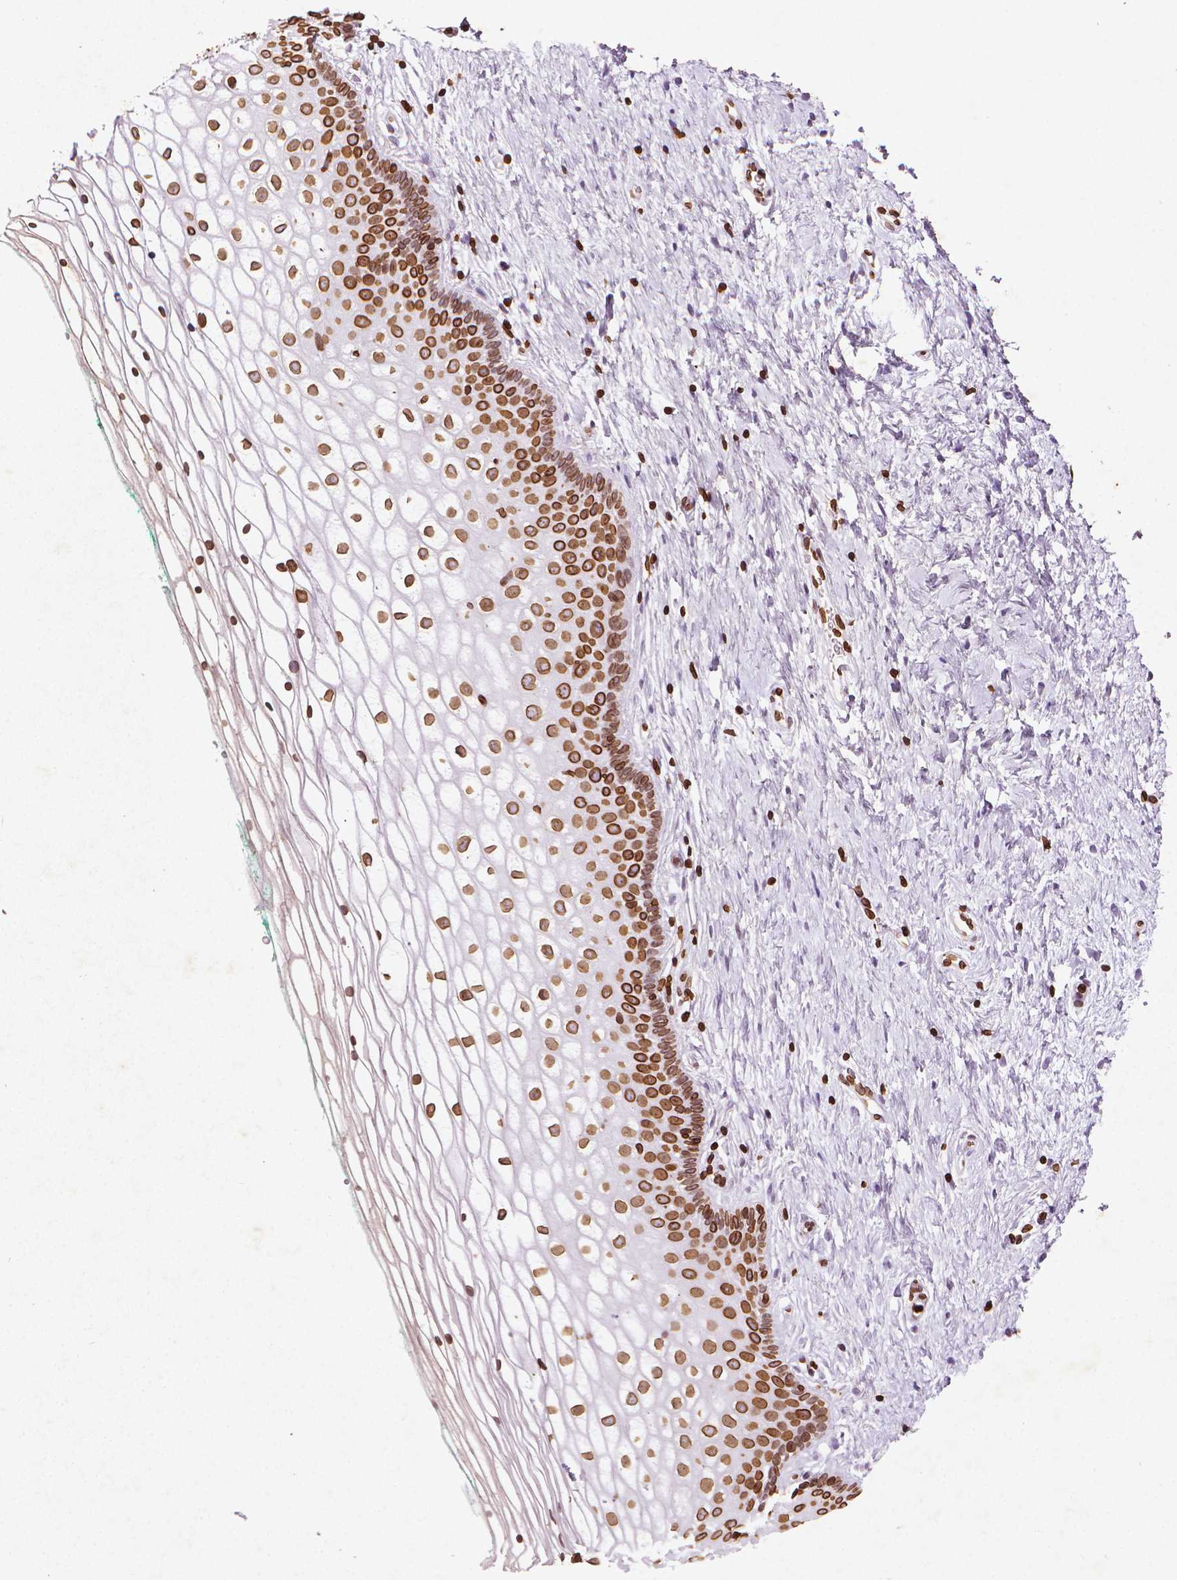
{"staining": {"intensity": "strong", "quantity": ">75%", "location": "cytoplasmic/membranous,nuclear"}, "tissue": "vagina", "cell_type": "Squamous epithelial cells", "image_type": "normal", "snomed": [{"axis": "morphology", "description": "Normal tissue, NOS"}, {"axis": "topography", "description": "Vagina"}], "caption": "IHC photomicrograph of unremarkable vagina: vagina stained using immunohistochemistry exhibits high levels of strong protein expression localized specifically in the cytoplasmic/membranous,nuclear of squamous epithelial cells, appearing as a cytoplasmic/membranous,nuclear brown color.", "gene": "LMNB1", "patient": {"sex": "female", "age": 36}}